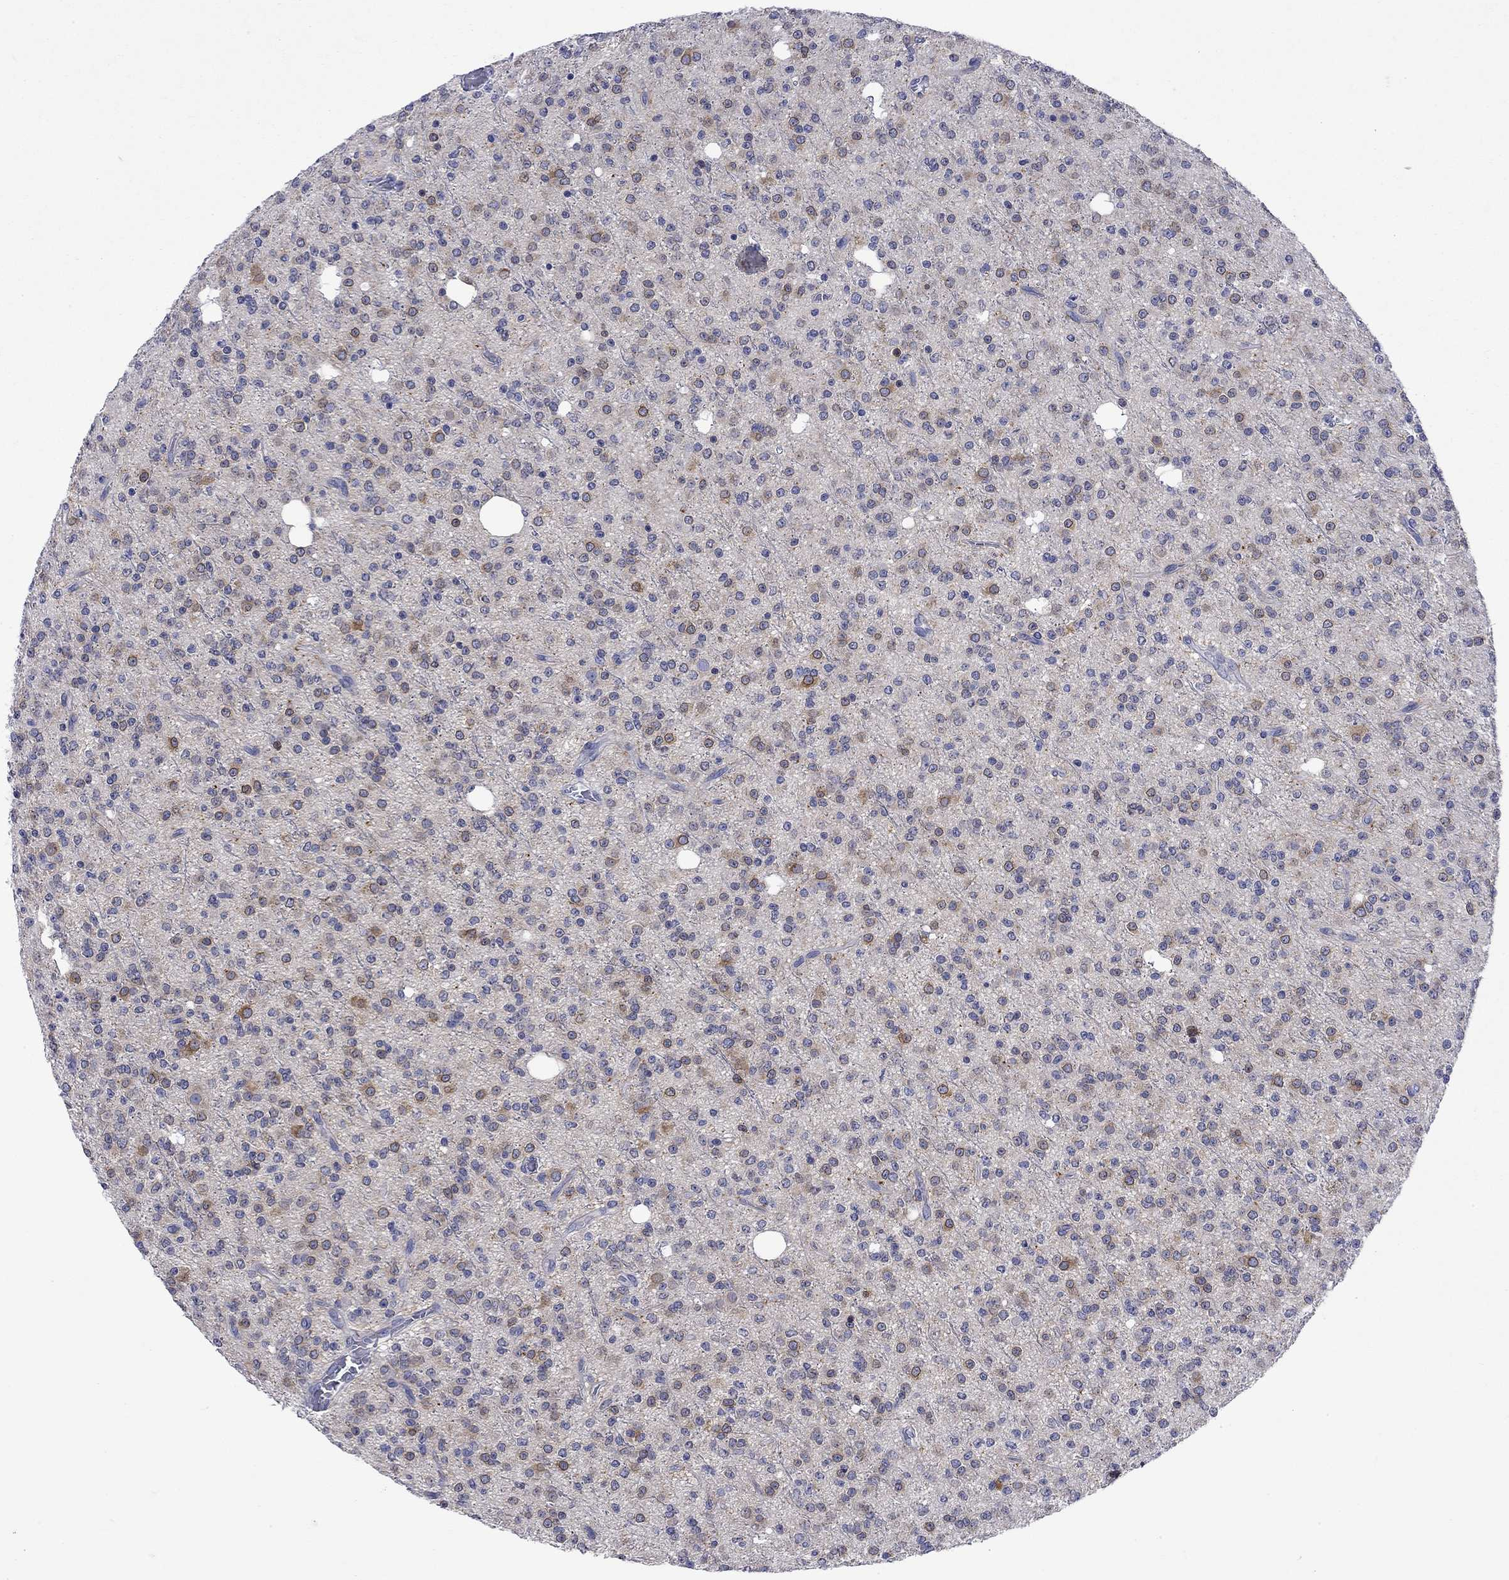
{"staining": {"intensity": "moderate", "quantity": "<25%", "location": "cytoplasmic/membranous"}, "tissue": "glioma", "cell_type": "Tumor cells", "image_type": "cancer", "snomed": [{"axis": "morphology", "description": "Glioma, malignant, Low grade"}, {"axis": "topography", "description": "Brain"}], "caption": "DAB (3,3'-diaminobenzidine) immunohistochemical staining of glioma displays moderate cytoplasmic/membranous protein positivity in approximately <25% of tumor cells.", "gene": "CERS1", "patient": {"sex": "male", "age": 27}}